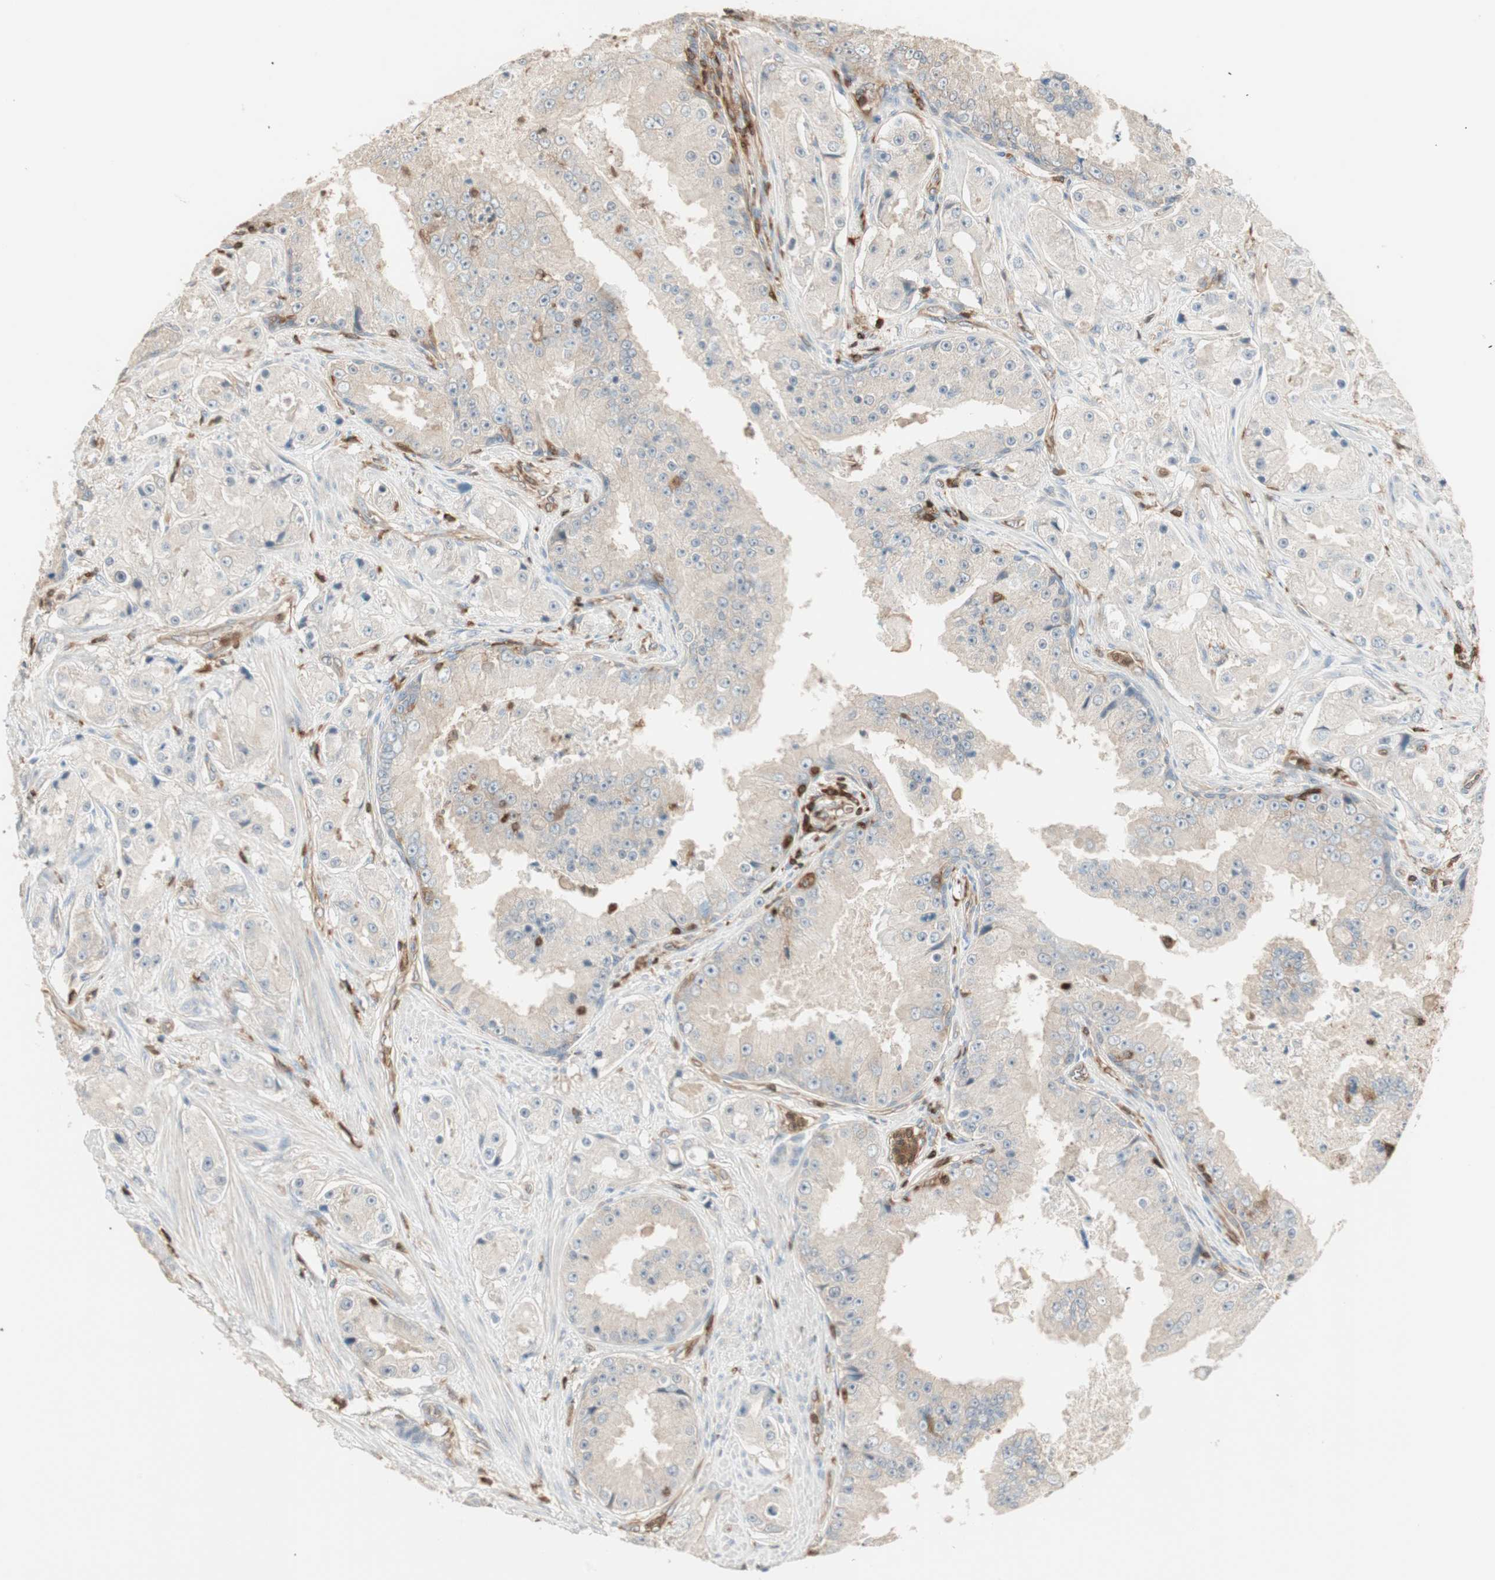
{"staining": {"intensity": "weak", "quantity": "25%-75%", "location": "cytoplasmic/membranous"}, "tissue": "prostate cancer", "cell_type": "Tumor cells", "image_type": "cancer", "snomed": [{"axis": "morphology", "description": "Adenocarcinoma, High grade"}, {"axis": "topography", "description": "Prostate"}], "caption": "Adenocarcinoma (high-grade) (prostate) tissue reveals weak cytoplasmic/membranous staining in approximately 25%-75% of tumor cells, visualized by immunohistochemistry. (DAB IHC with brightfield microscopy, high magnification).", "gene": "CRLF3", "patient": {"sex": "male", "age": 73}}